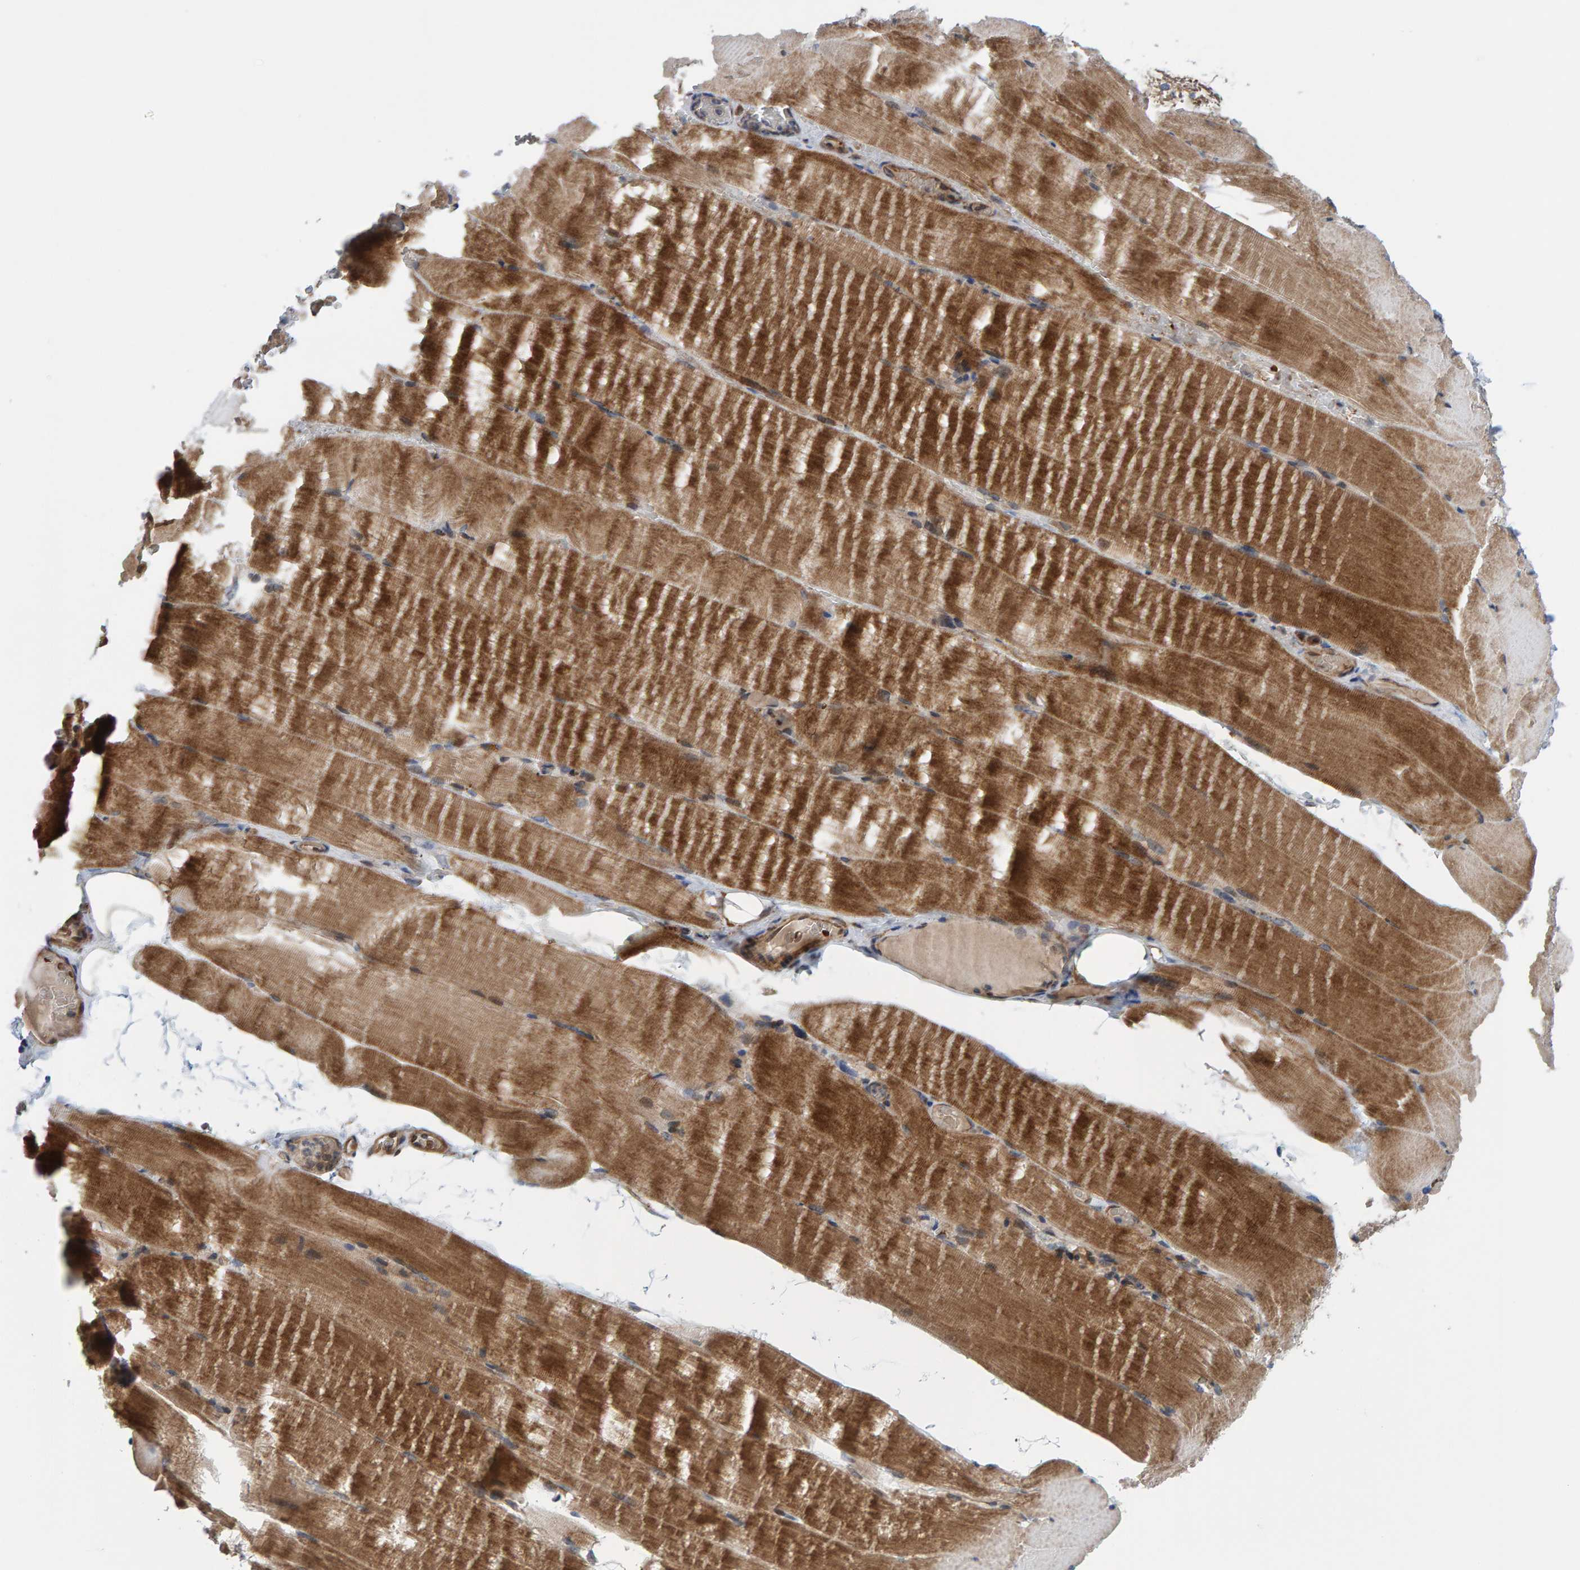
{"staining": {"intensity": "moderate", "quantity": ">75%", "location": "cytoplasmic/membranous"}, "tissue": "skeletal muscle", "cell_type": "Myocytes", "image_type": "normal", "snomed": [{"axis": "morphology", "description": "Normal tissue, NOS"}, {"axis": "topography", "description": "Skeletal muscle"}, {"axis": "topography", "description": "Parathyroid gland"}], "caption": "Immunohistochemical staining of normal human skeletal muscle reveals >75% levels of moderate cytoplasmic/membranous protein expression in about >75% of myocytes. The protein is shown in brown color, while the nuclei are stained blue.", "gene": "MFSD6L", "patient": {"sex": "female", "age": 37}}